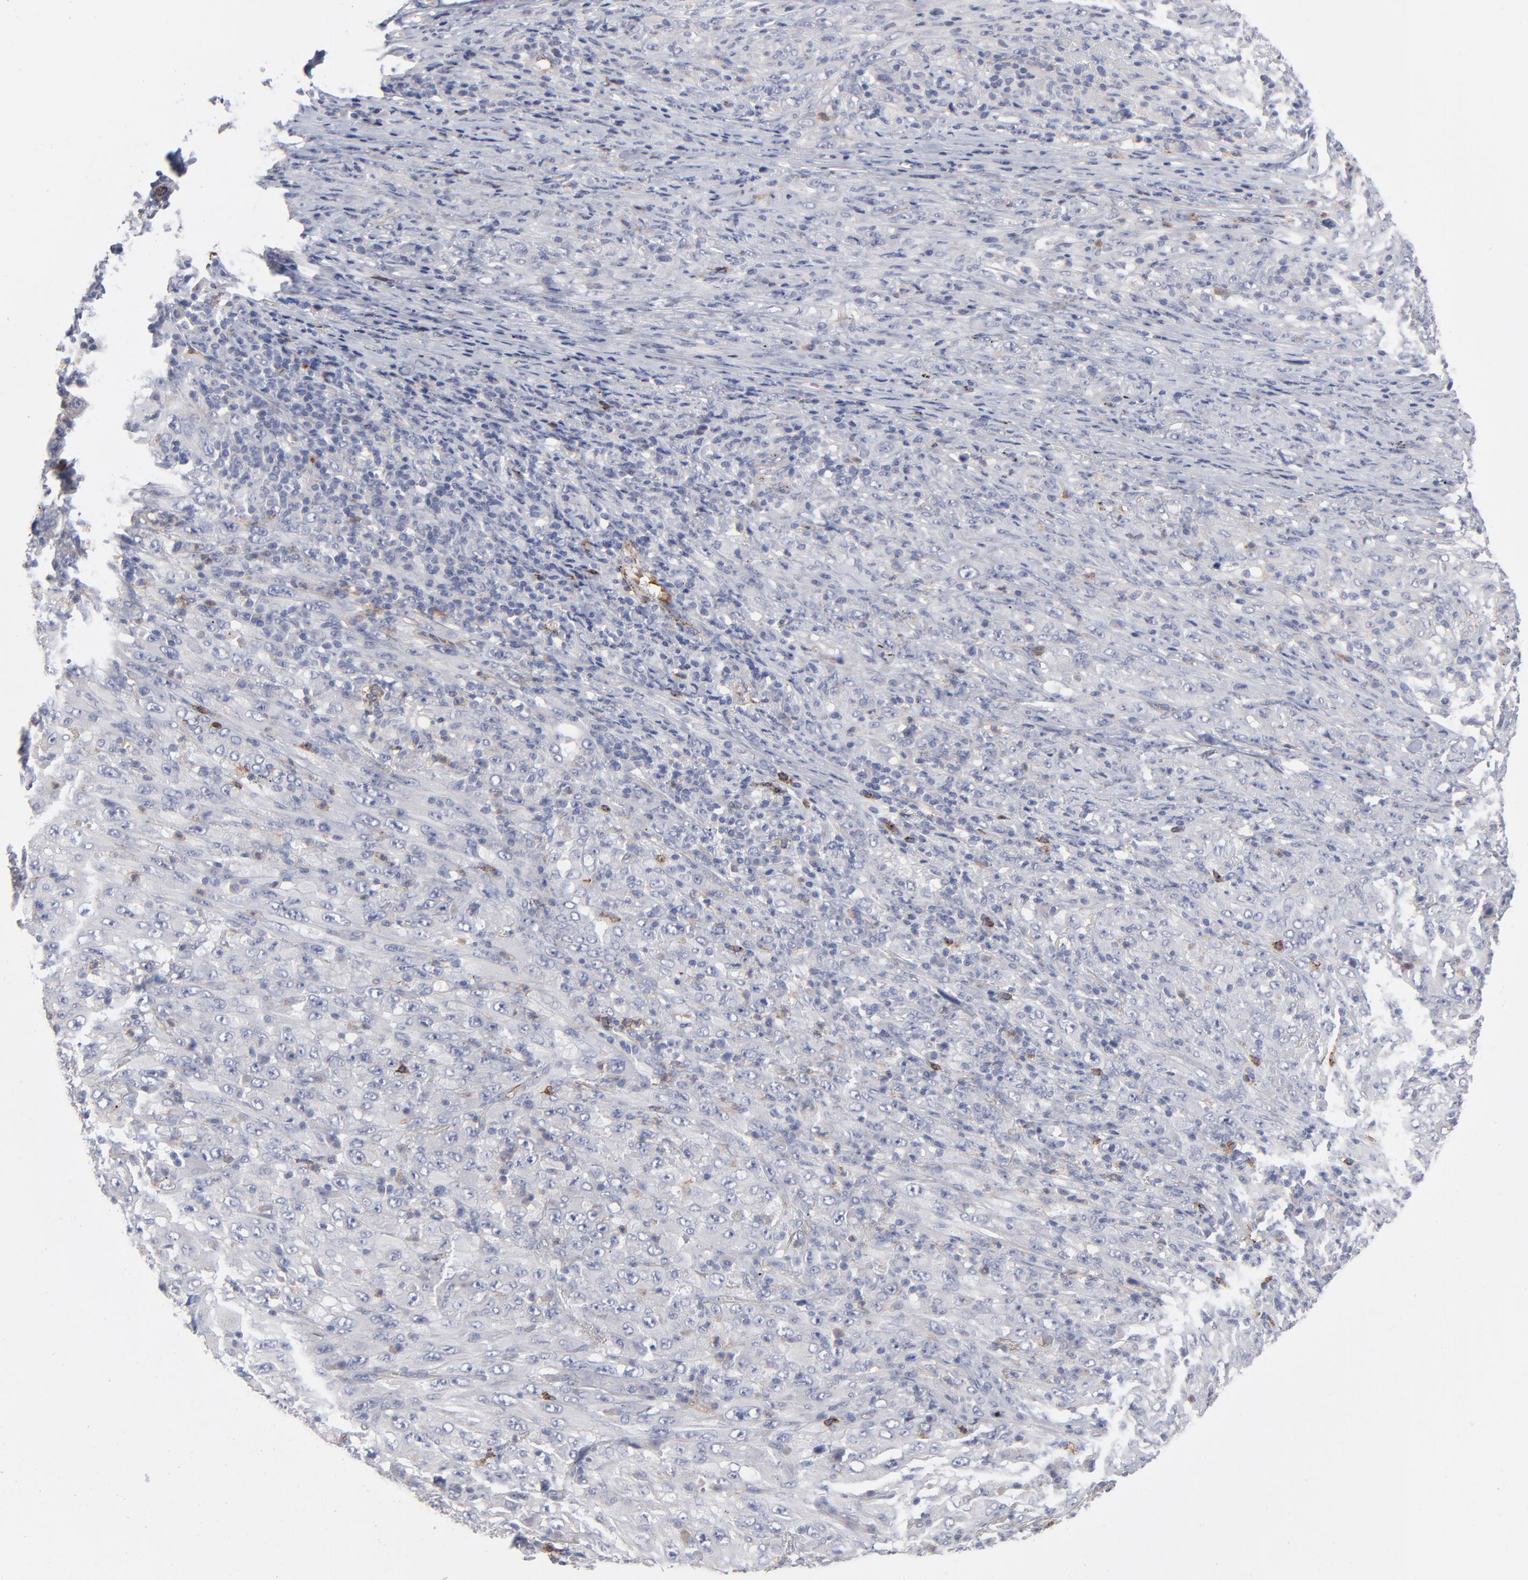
{"staining": {"intensity": "negative", "quantity": "none", "location": "none"}, "tissue": "melanoma", "cell_type": "Tumor cells", "image_type": "cancer", "snomed": [{"axis": "morphology", "description": "Malignant melanoma, Metastatic site"}, {"axis": "topography", "description": "Skin"}], "caption": "Tumor cells are negative for brown protein staining in melanoma. (Stains: DAB (3,3'-diaminobenzidine) immunohistochemistry with hematoxylin counter stain, Microscopy: brightfield microscopy at high magnification).", "gene": "CCR3", "patient": {"sex": "female", "age": 56}}